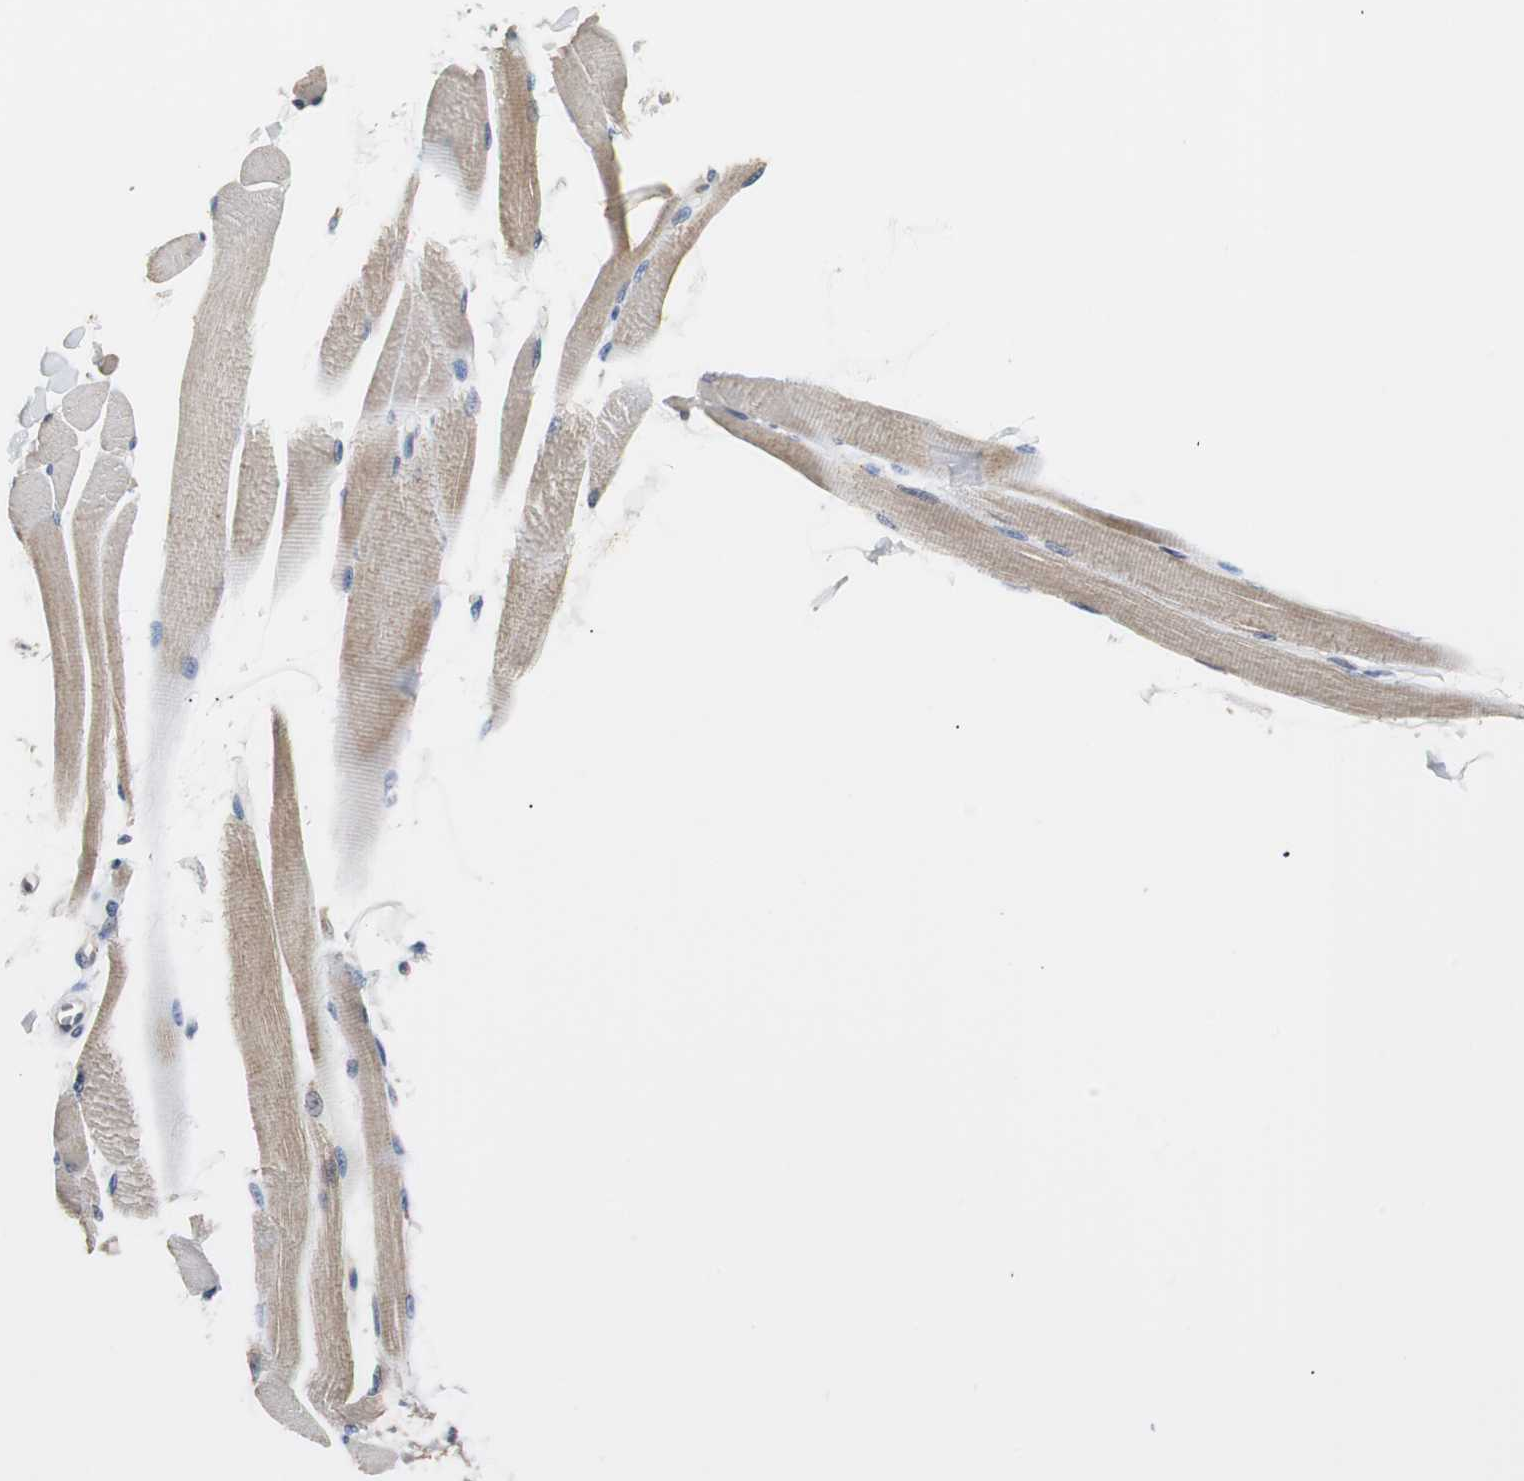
{"staining": {"intensity": "weak", "quantity": "25%-75%", "location": "cytoplasmic/membranous"}, "tissue": "skeletal muscle", "cell_type": "Myocytes", "image_type": "normal", "snomed": [{"axis": "morphology", "description": "Normal tissue, NOS"}, {"axis": "topography", "description": "Skeletal muscle"}, {"axis": "topography", "description": "Peripheral nerve tissue"}], "caption": "IHC staining of benign skeletal muscle, which shows low levels of weak cytoplasmic/membranous staining in approximately 25%-75% of myocytes indicating weak cytoplasmic/membranous protein staining. The staining was performed using DAB (brown) for protein detection and nuclei were counterstained in hematoxylin (blue).", "gene": "HMGCL", "patient": {"sex": "female", "age": 84}}